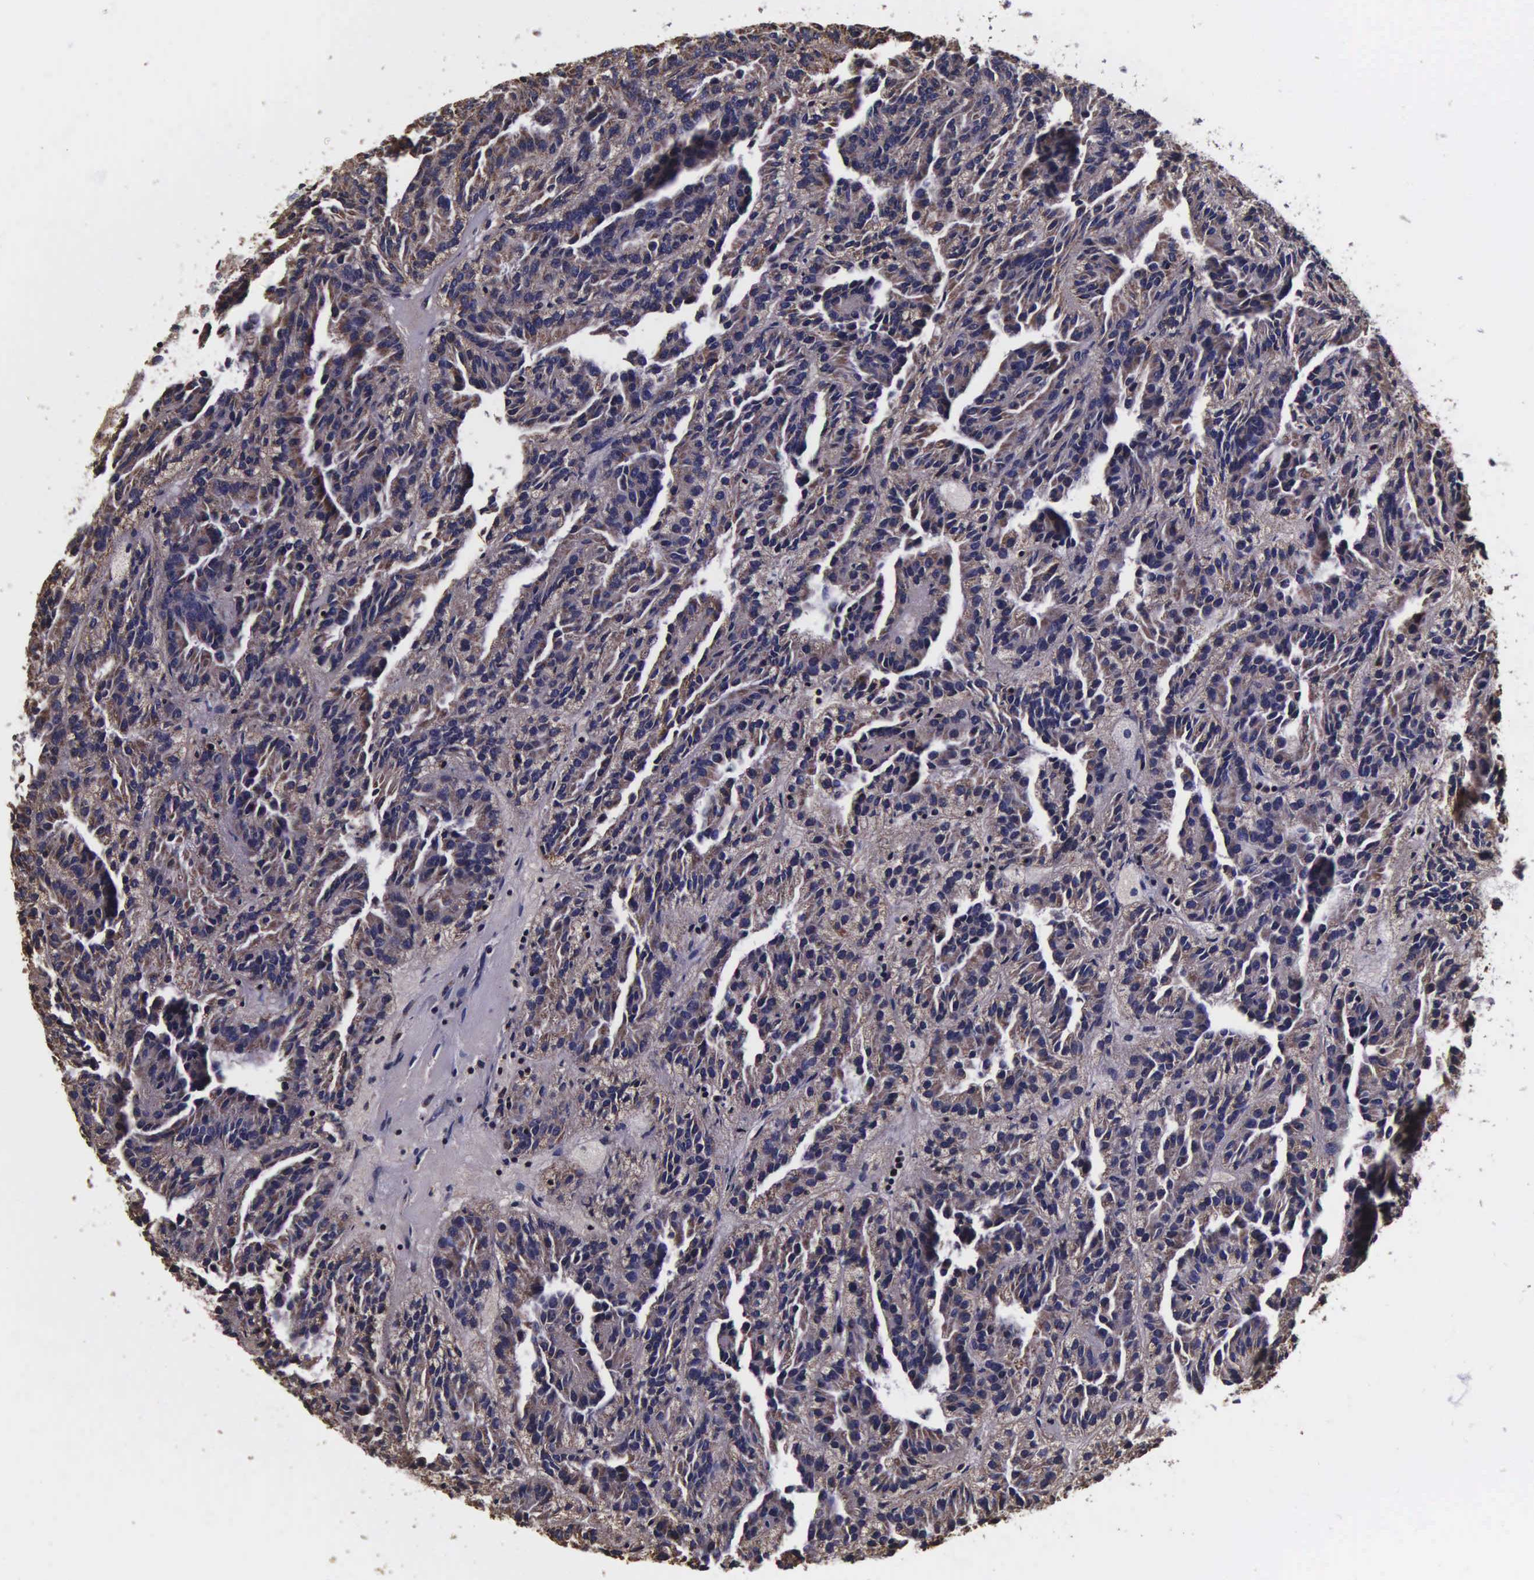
{"staining": {"intensity": "weak", "quantity": ">75%", "location": "cytoplasmic/membranous"}, "tissue": "renal cancer", "cell_type": "Tumor cells", "image_type": "cancer", "snomed": [{"axis": "morphology", "description": "Adenocarcinoma, NOS"}, {"axis": "topography", "description": "Kidney"}], "caption": "Immunohistochemical staining of human renal cancer (adenocarcinoma) reveals weak cytoplasmic/membranous protein staining in approximately >75% of tumor cells.", "gene": "PSMA3", "patient": {"sex": "male", "age": 46}}